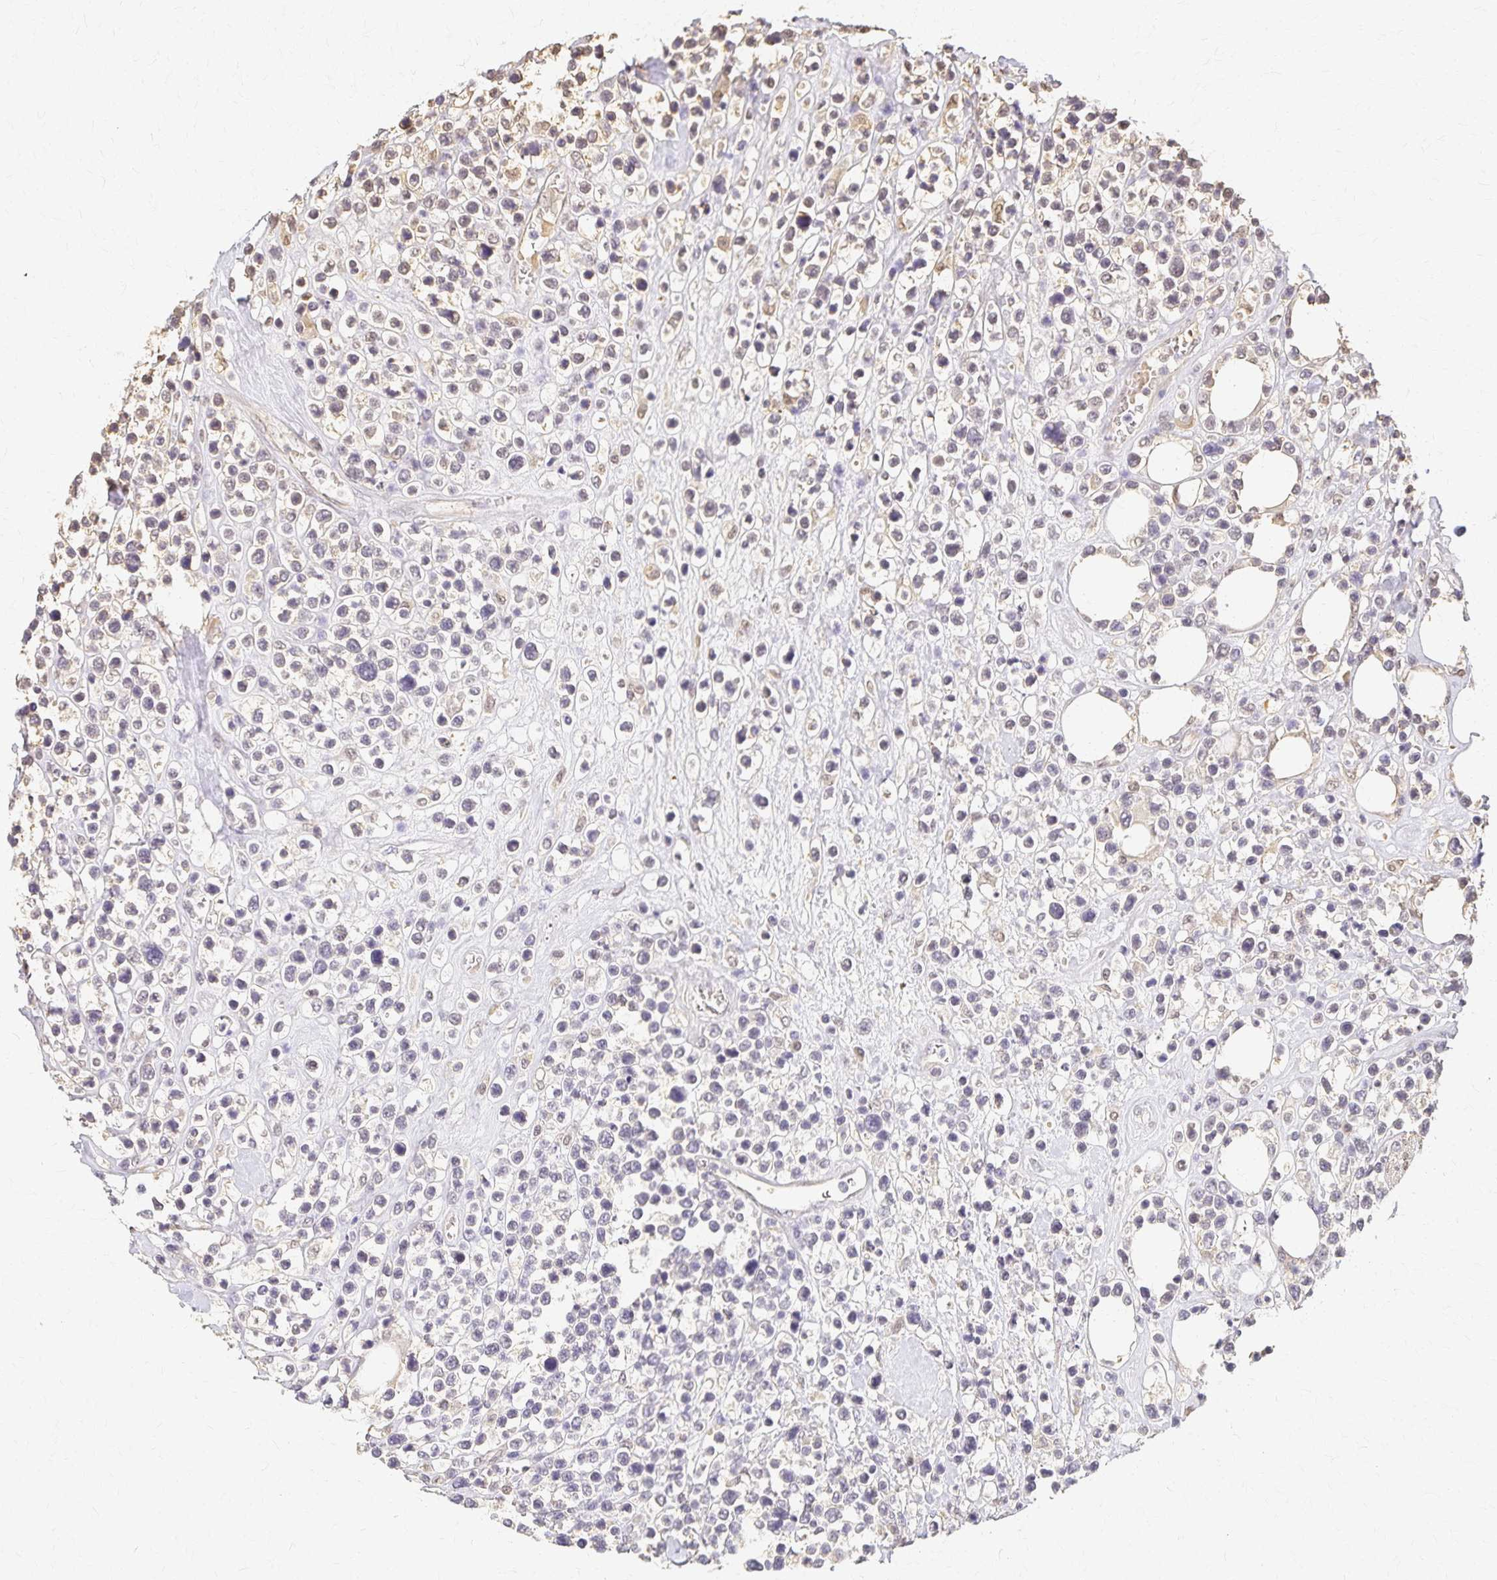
{"staining": {"intensity": "negative", "quantity": "none", "location": "none"}, "tissue": "lymphoma", "cell_type": "Tumor cells", "image_type": "cancer", "snomed": [{"axis": "morphology", "description": "Malignant lymphoma, non-Hodgkin's type, Low grade"}, {"axis": "topography", "description": "Lymph node"}], "caption": "This is an immunohistochemistry micrograph of lymphoma. There is no staining in tumor cells.", "gene": "AZGP1", "patient": {"sex": "male", "age": 60}}